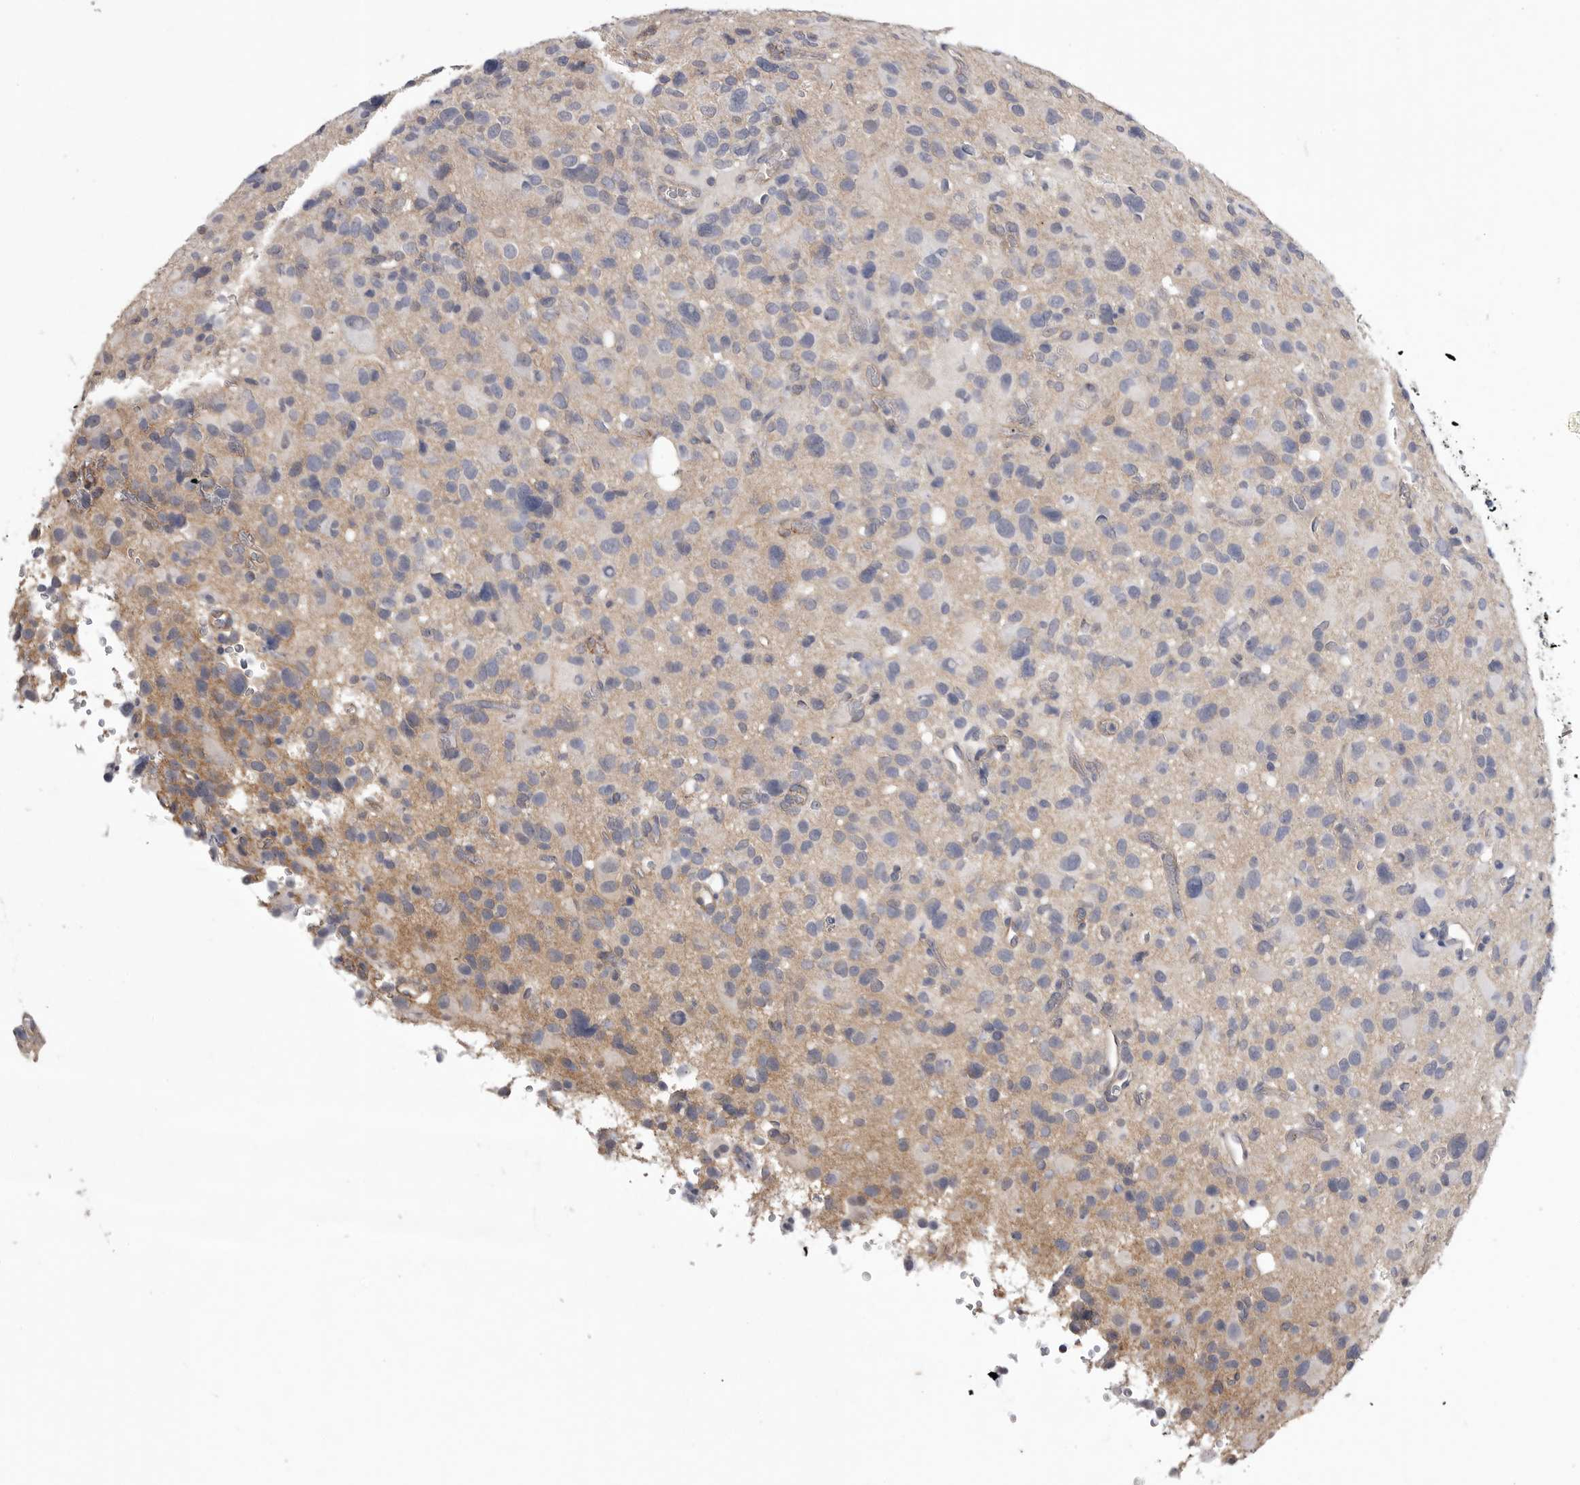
{"staining": {"intensity": "negative", "quantity": "none", "location": "none"}, "tissue": "glioma", "cell_type": "Tumor cells", "image_type": "cancer", "snomed": [{"axis": "morphology", "description": "Glioma, malignant, High grade"}, {"axis": "topography", "description": "Brain"}], "caption": "The histopathology image exhibits no staining of tumor cells in malignant high-grade glioma.", "gene": "NECTIN2", "patient": {"sex": "male", "age": 48}}